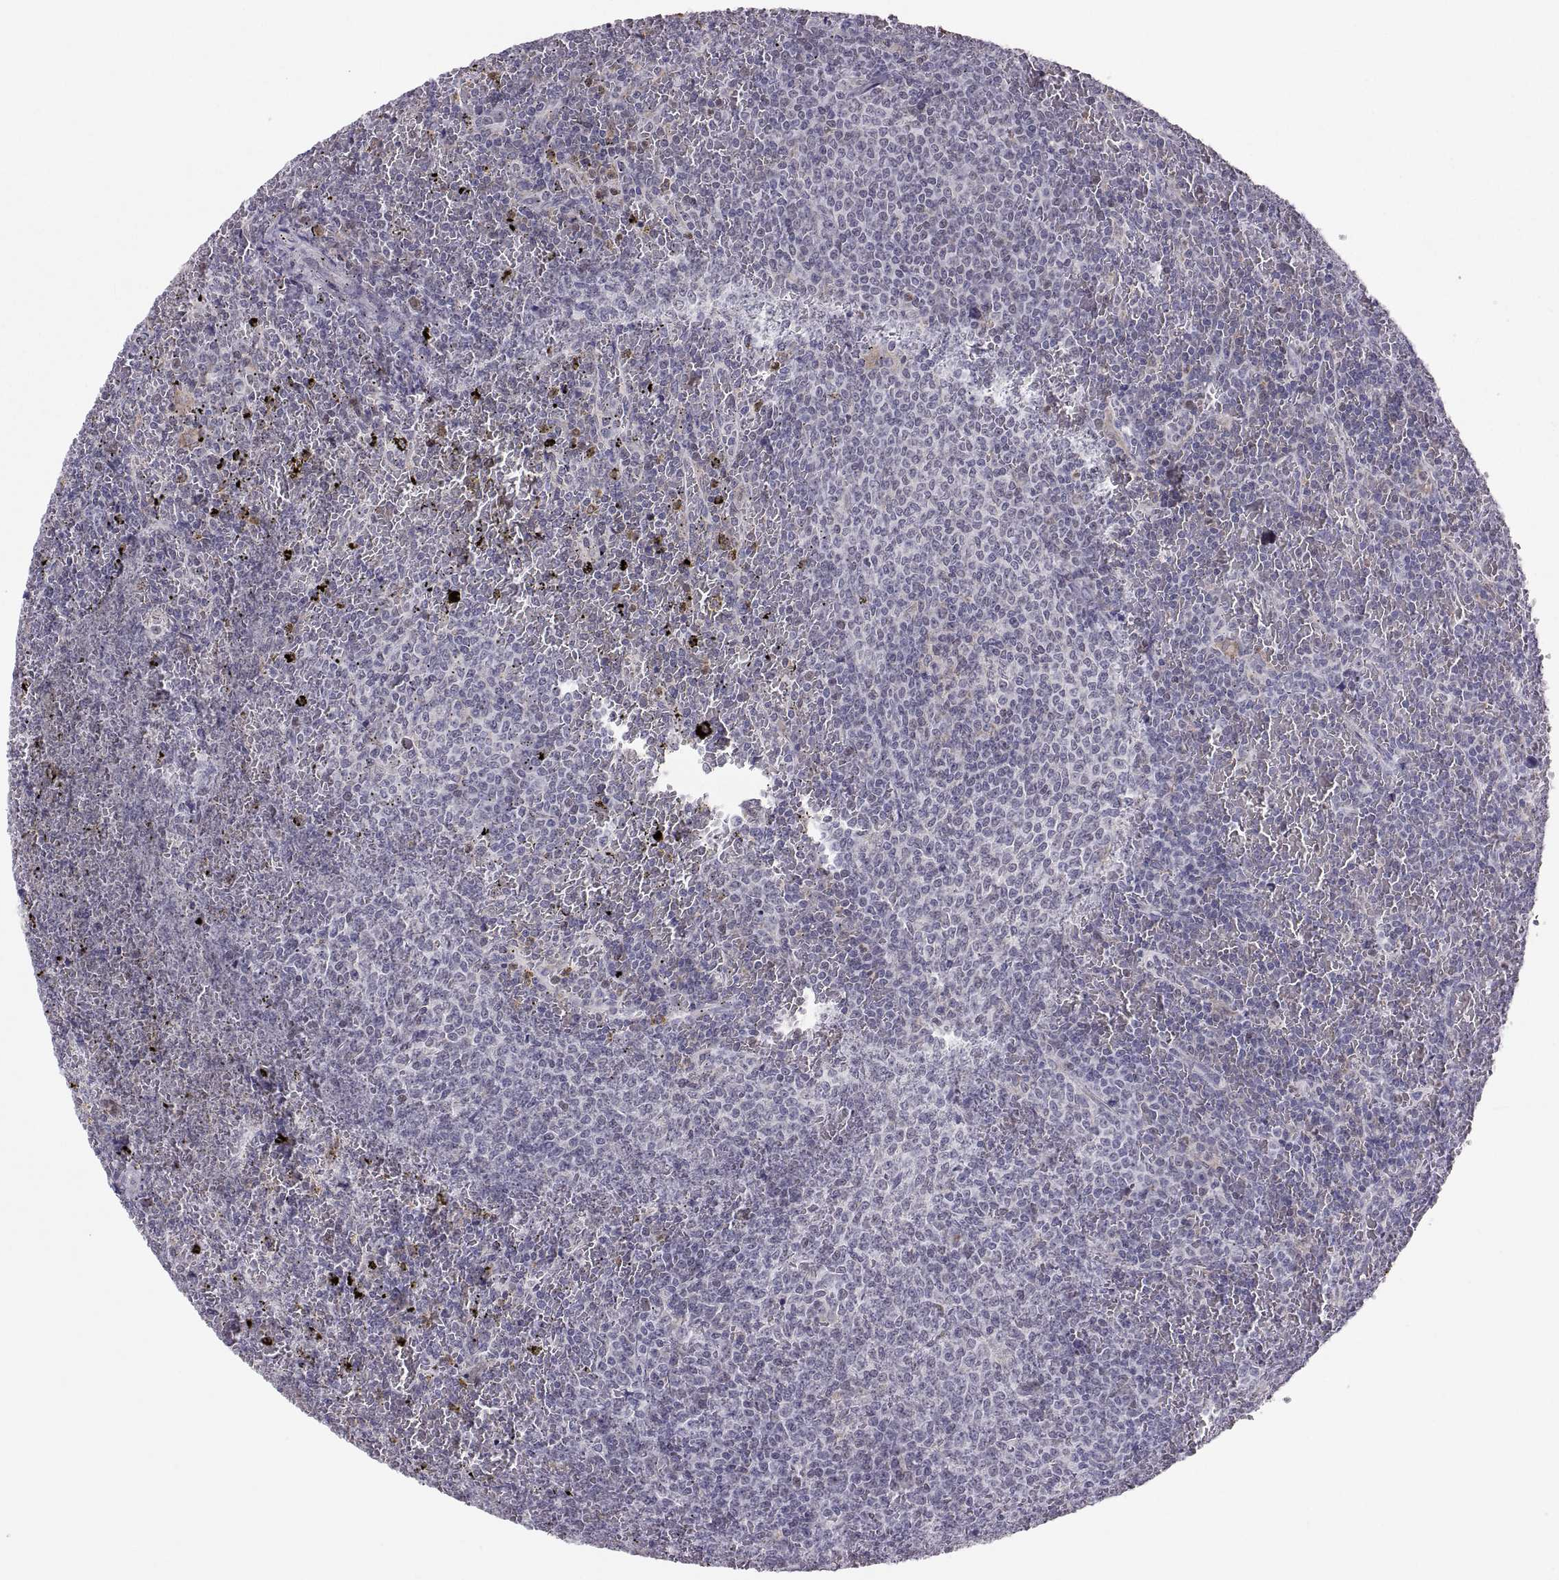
{"staining": {"intensity": "negative", "quantity": "none", "location": "none"}, "tissue": "lymphoma", "cell_type": "Tumor cells", "image_type": "cancer", "snomed": [{"axis": "morphology", "description": "Malignant lymphoma, non-Hodgkin's type, Low grade"}, {"axis": "topography", "description": "Spleen"}], "caption": "IHC micrograph of human malignant lymphoma, non-Hodgkin's type (low-grade) stained for a protein (brown), which displays no positivity in tumor cells.", "gene": "ERO1A", "patient": {"sex": "female", "age": 77}}